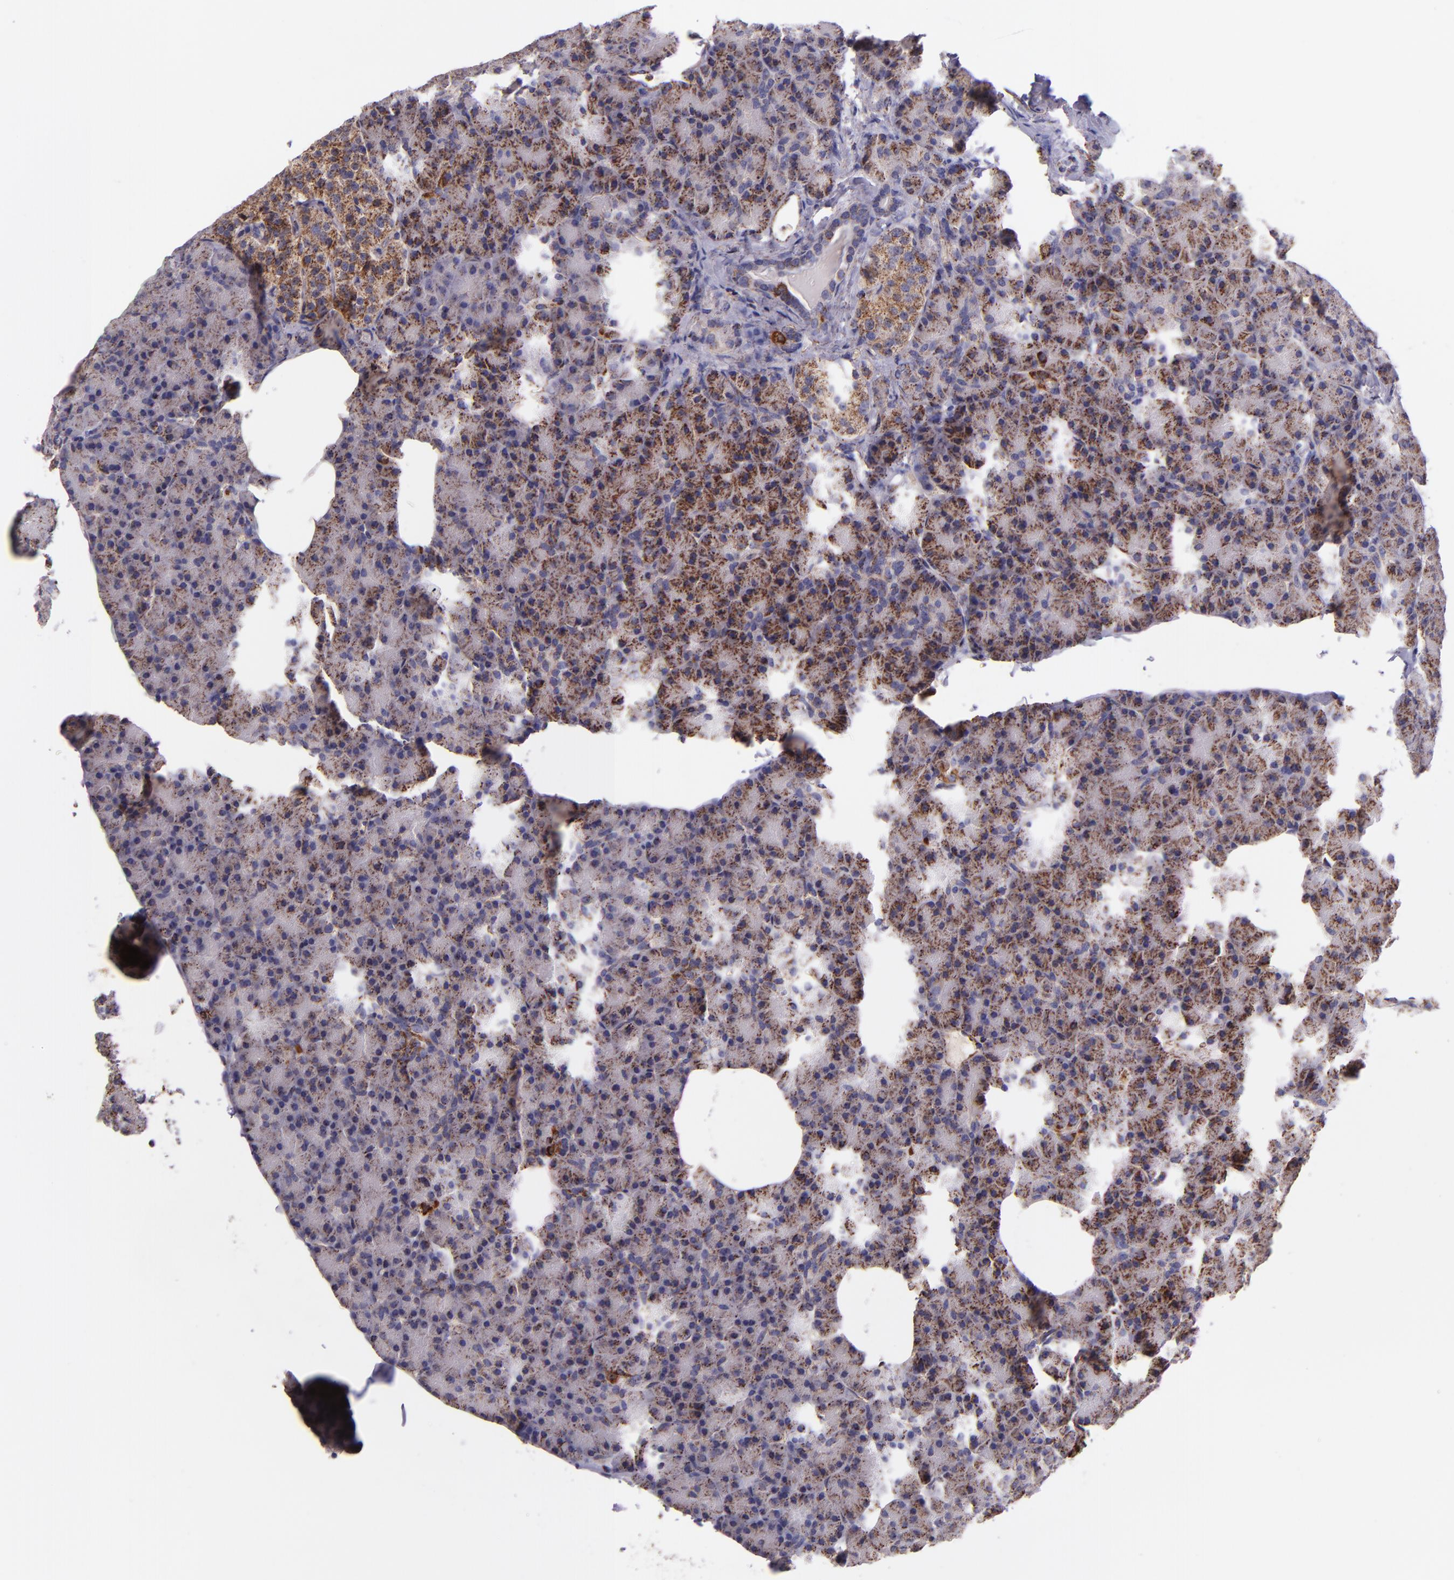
{"staining": {"intensity": "moderate", "quantity": ">75%", "location": "cytoplasmic/membranous"}, "tissue": "pancreas", "cell_type": "Exocrine glandular cells", "image_type": "normal", "snomed": [{"axis": "morphology", "description": "Normal tissue, NOS"}, {"axis": "topography", "description": "Pancreas"}], "caption": "A brown stain highlights moderate cytoplasmic/membranous positivity of a protein in exocrine glandular cells of benign pancreas. The staining is performed using DAB (3,3'-diaminobenzidine) brown chromogen to label protein expression. The nuclei are counter-stained blue using hematoxylin.", "gene": "IDH3G", "patient": {"sex": "female", "age": 43}}